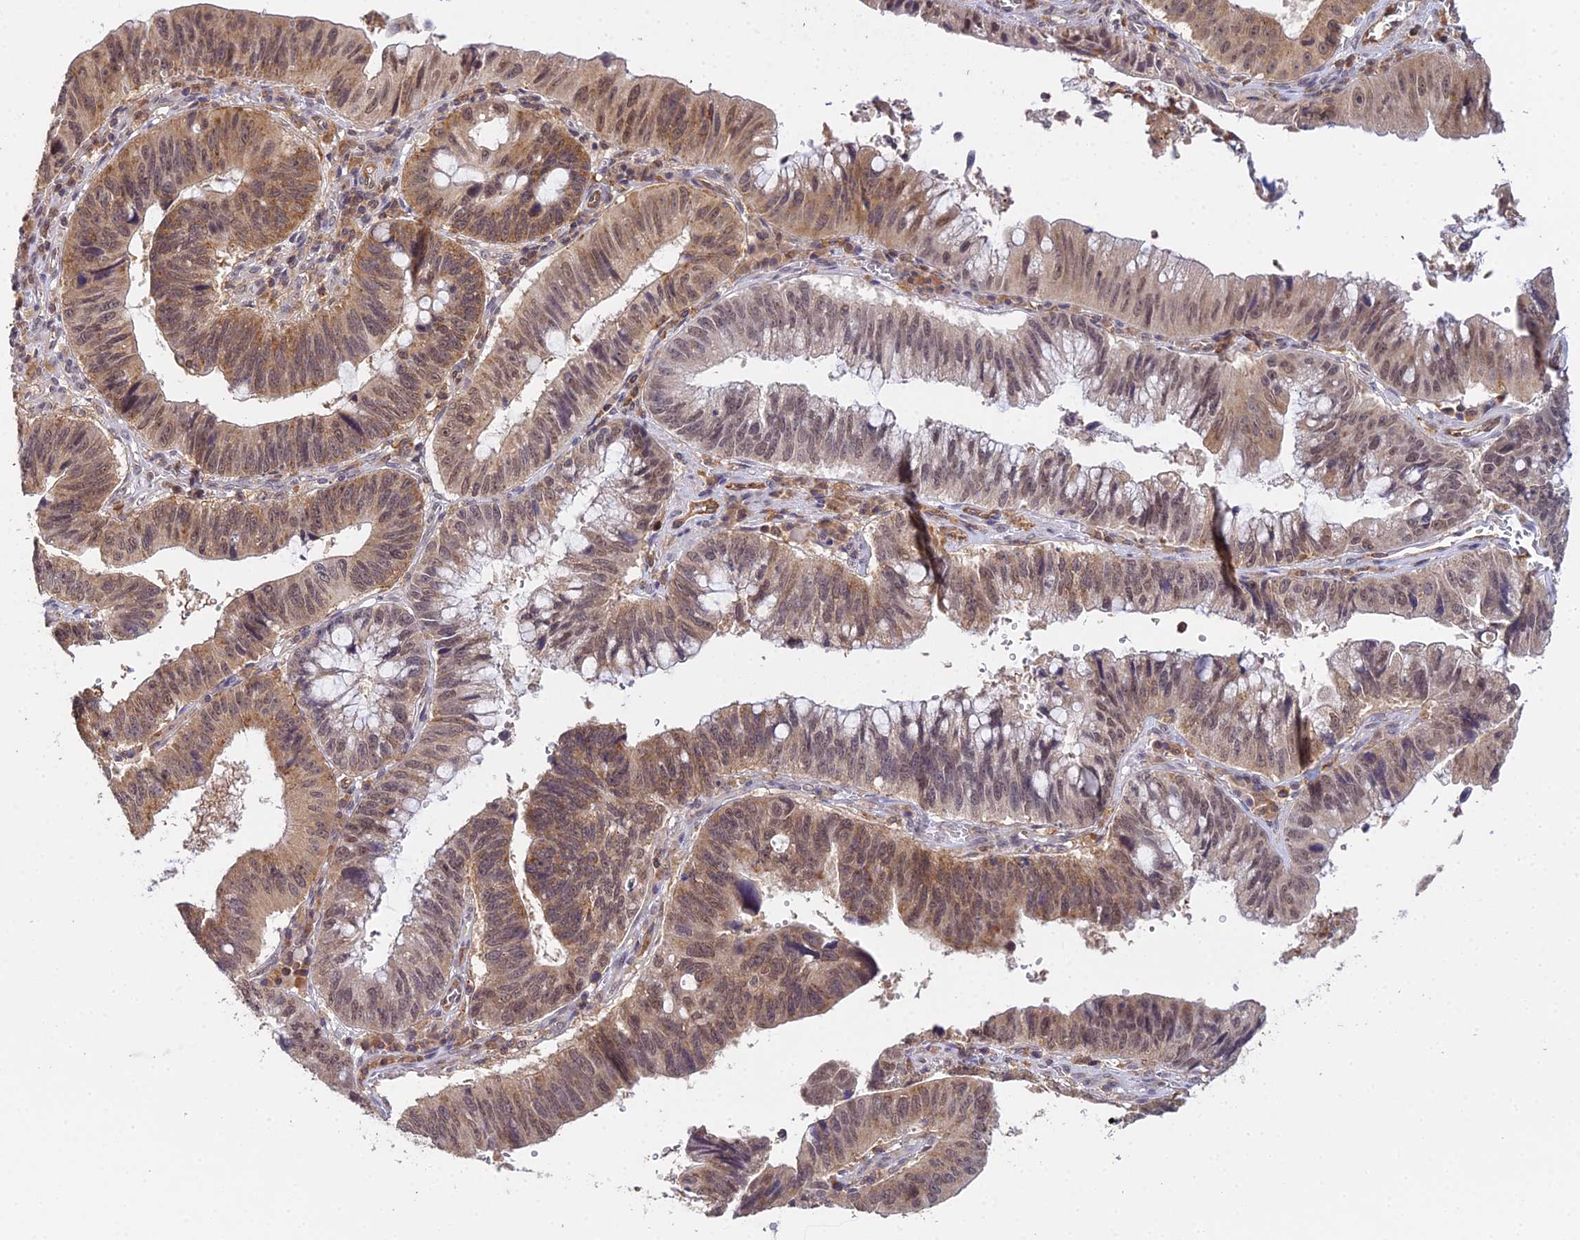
{"staining": {"intensity": "moderate", "quantity": ">75%", "location": "cytoplasmic/membranous,nuclear"}, "tissue": "stomach cancer", "cell_type": "Tumor cells", "image_type": "cancer", "snomed": [{"axis": "morphology", "description": "Adenocarcinoma, NOS"}, {"axis": "topography", "description": "Stomach"}], "caption": "Protein analysis of stomach cancer tissue exhibits moderate cytoplasmic/membranous and nuclear expression in approximately >75% of tumor cells.", "gene": "TPRX1", "patient": {"sex": "male", "age": 59}}